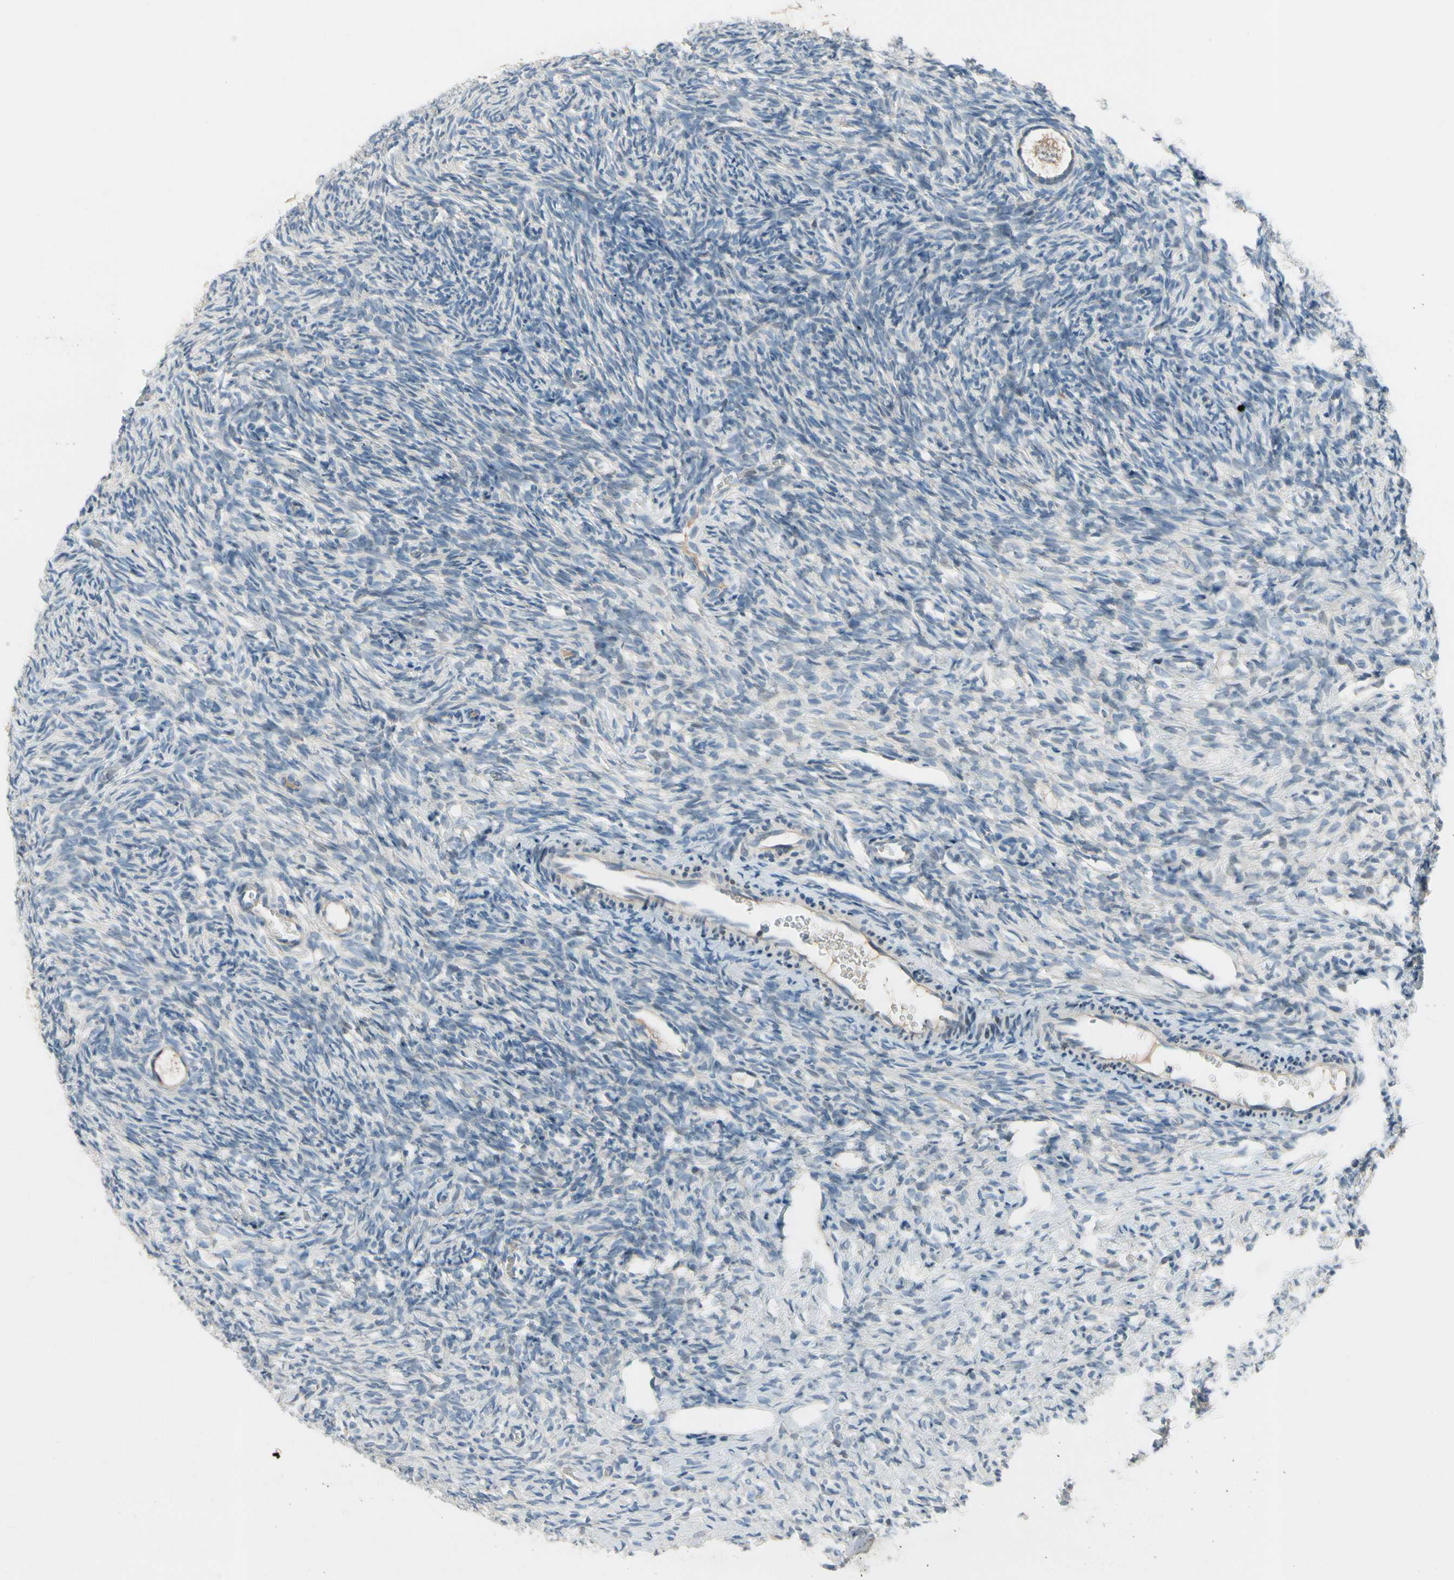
{"staining": {"intensity": "weak", "quantity": ">75%", "location": "cytoplasmic/membranous"}, "tissue": "ovary", "cell_type": "Follicle cells", "image_type": "normal", "snomed": [{"axis": "morphology", "description": "Normal tissue, NOS"}, {"axis": "topography", "description": "Ovary"}], "caption": "Follicle cells display low levels of weak cytoplasmic/membranous staining in about >75% of cells in normal ovary.", "gene": "PIP5K1B", "patient": {"sex": "female", "age": 35}}